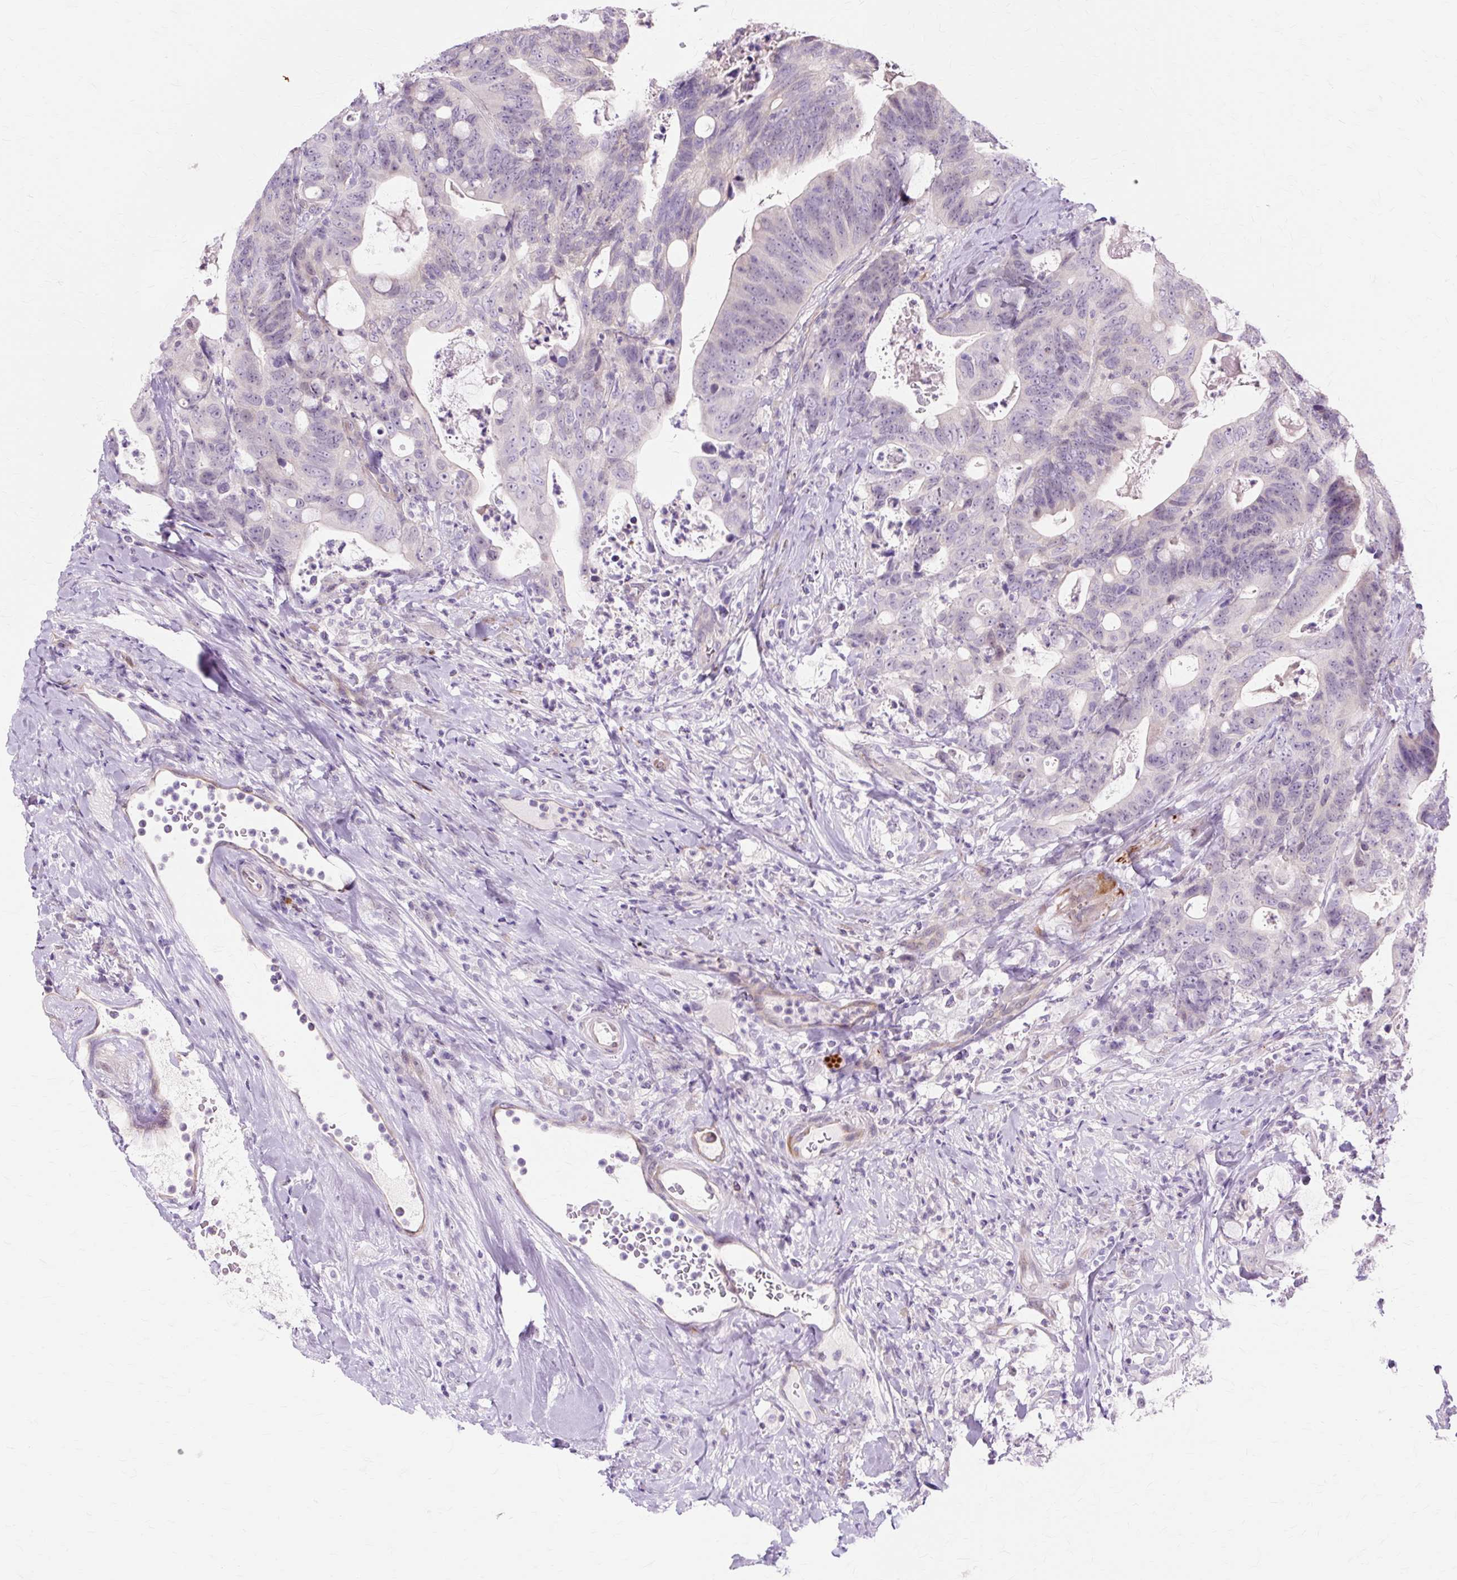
{"staining": {"intensity": "negative", "quantity": "none", "location": "none"}, "tissue": "colorectal cancer", "cell_type": "Tumor cells", "image_type": "cancer", "snomed": [{"axis": "morphology", "description": "Adenocarcinoma, NOS"}, {"axis": "topography", "description": "Colon"}], "caption": "Immunohistochemistry (IHC) of human colorectal cancer (adenocarcinoma) demonstrates no expression in tumor cells.", "gene": "ZNF35", "patient": {"sex": "female", "age": 82}}